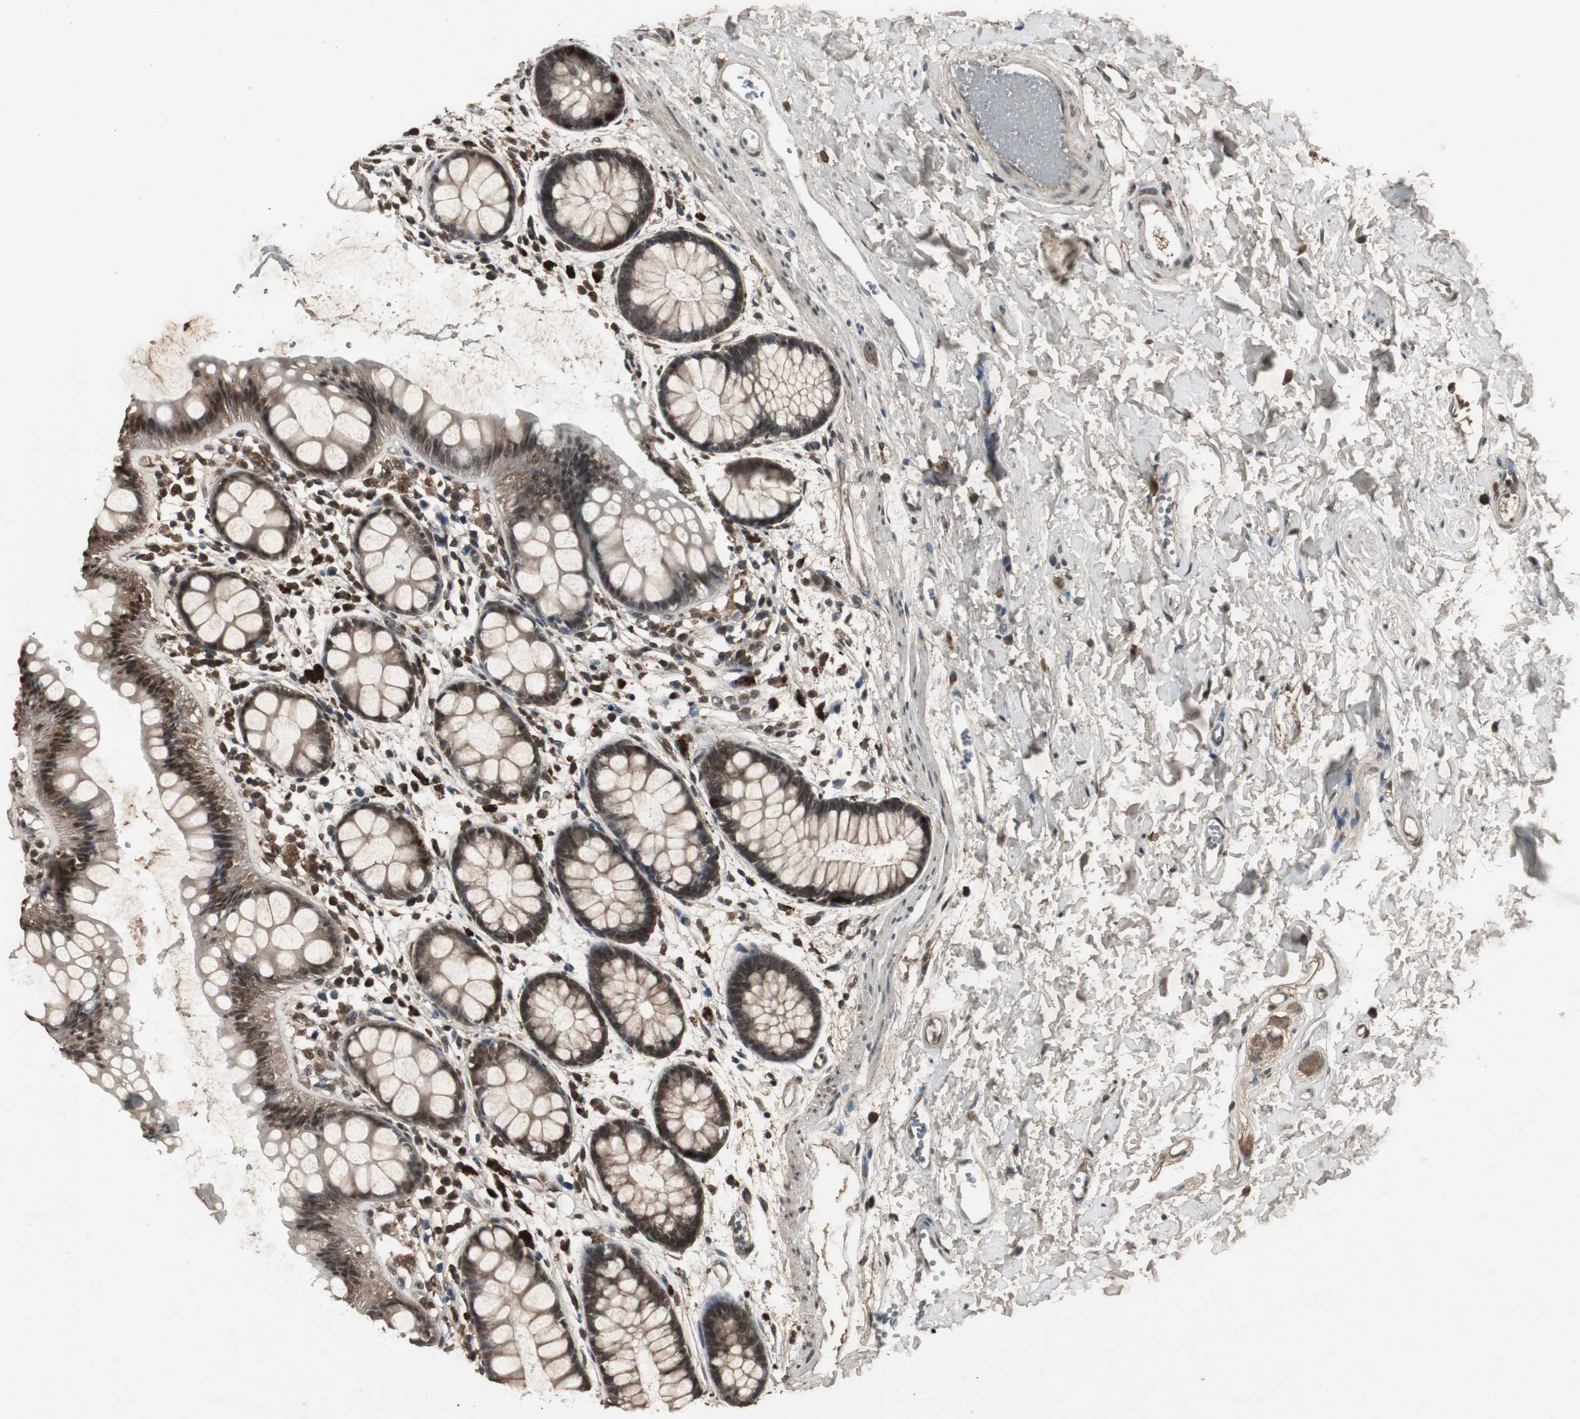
{"staining": {"intensity": "strong", "quantity": ">75%", "location": "cytoplasmic/membranous,nuclear"}, "tissue": "rectum", "cell_type": "Glandular cells", "image_type": "normal", "snomed": [{"axis": "morphology", "description": "Normal tissue, NOS"}, {"axis": "topography", "description": "Rectum"}], "caption": "Protein expression analysis of unremarkable rectum demonstrates strong cytoplasmic/membranous,nuclear expression in about >75% of glandular cells.", "gene": "EMX1", "patient": {"sex": "female", "age": 66}}